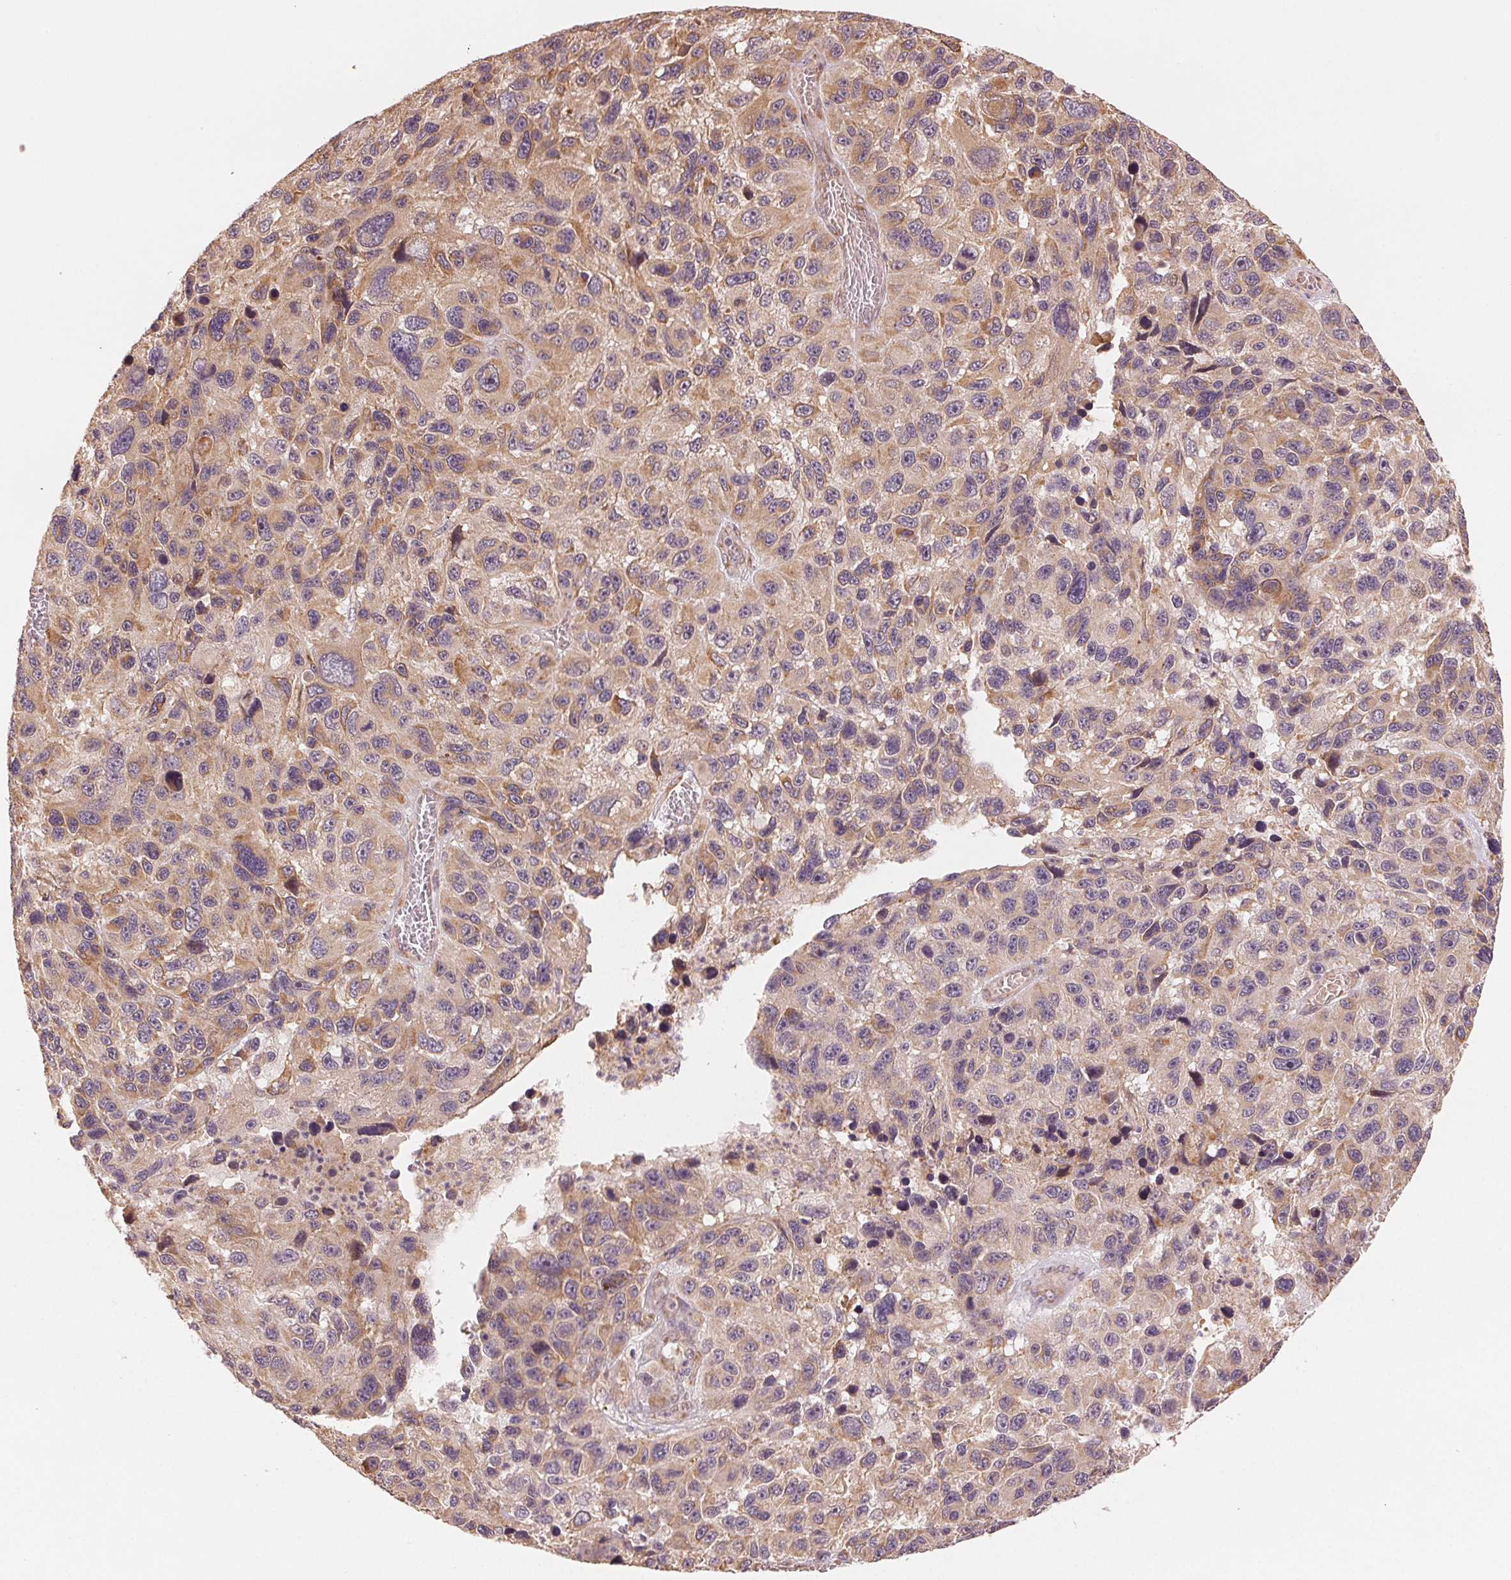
{"staining": {"intensity": "moderate", "quantity": "25%-75%", "location": "cytoplasmic/membranous"}, "tissue": "melanoma", "cell_type": "Tumor cells", "image_type": "cancer", "snomed": [{"axis": "morphology", "description": "Malignant melanoma, NOS"}, {"axis": "topography", "description": "Skin"}], "caption": "There is medium levels of moderate cytoplasmic/membranous expression in tumor cells of melanoma, as demonstrated by immunohistochemical staining (brown color).", "gene": "SLC20A1", "patient": {"sex": "male", "age": 53}}